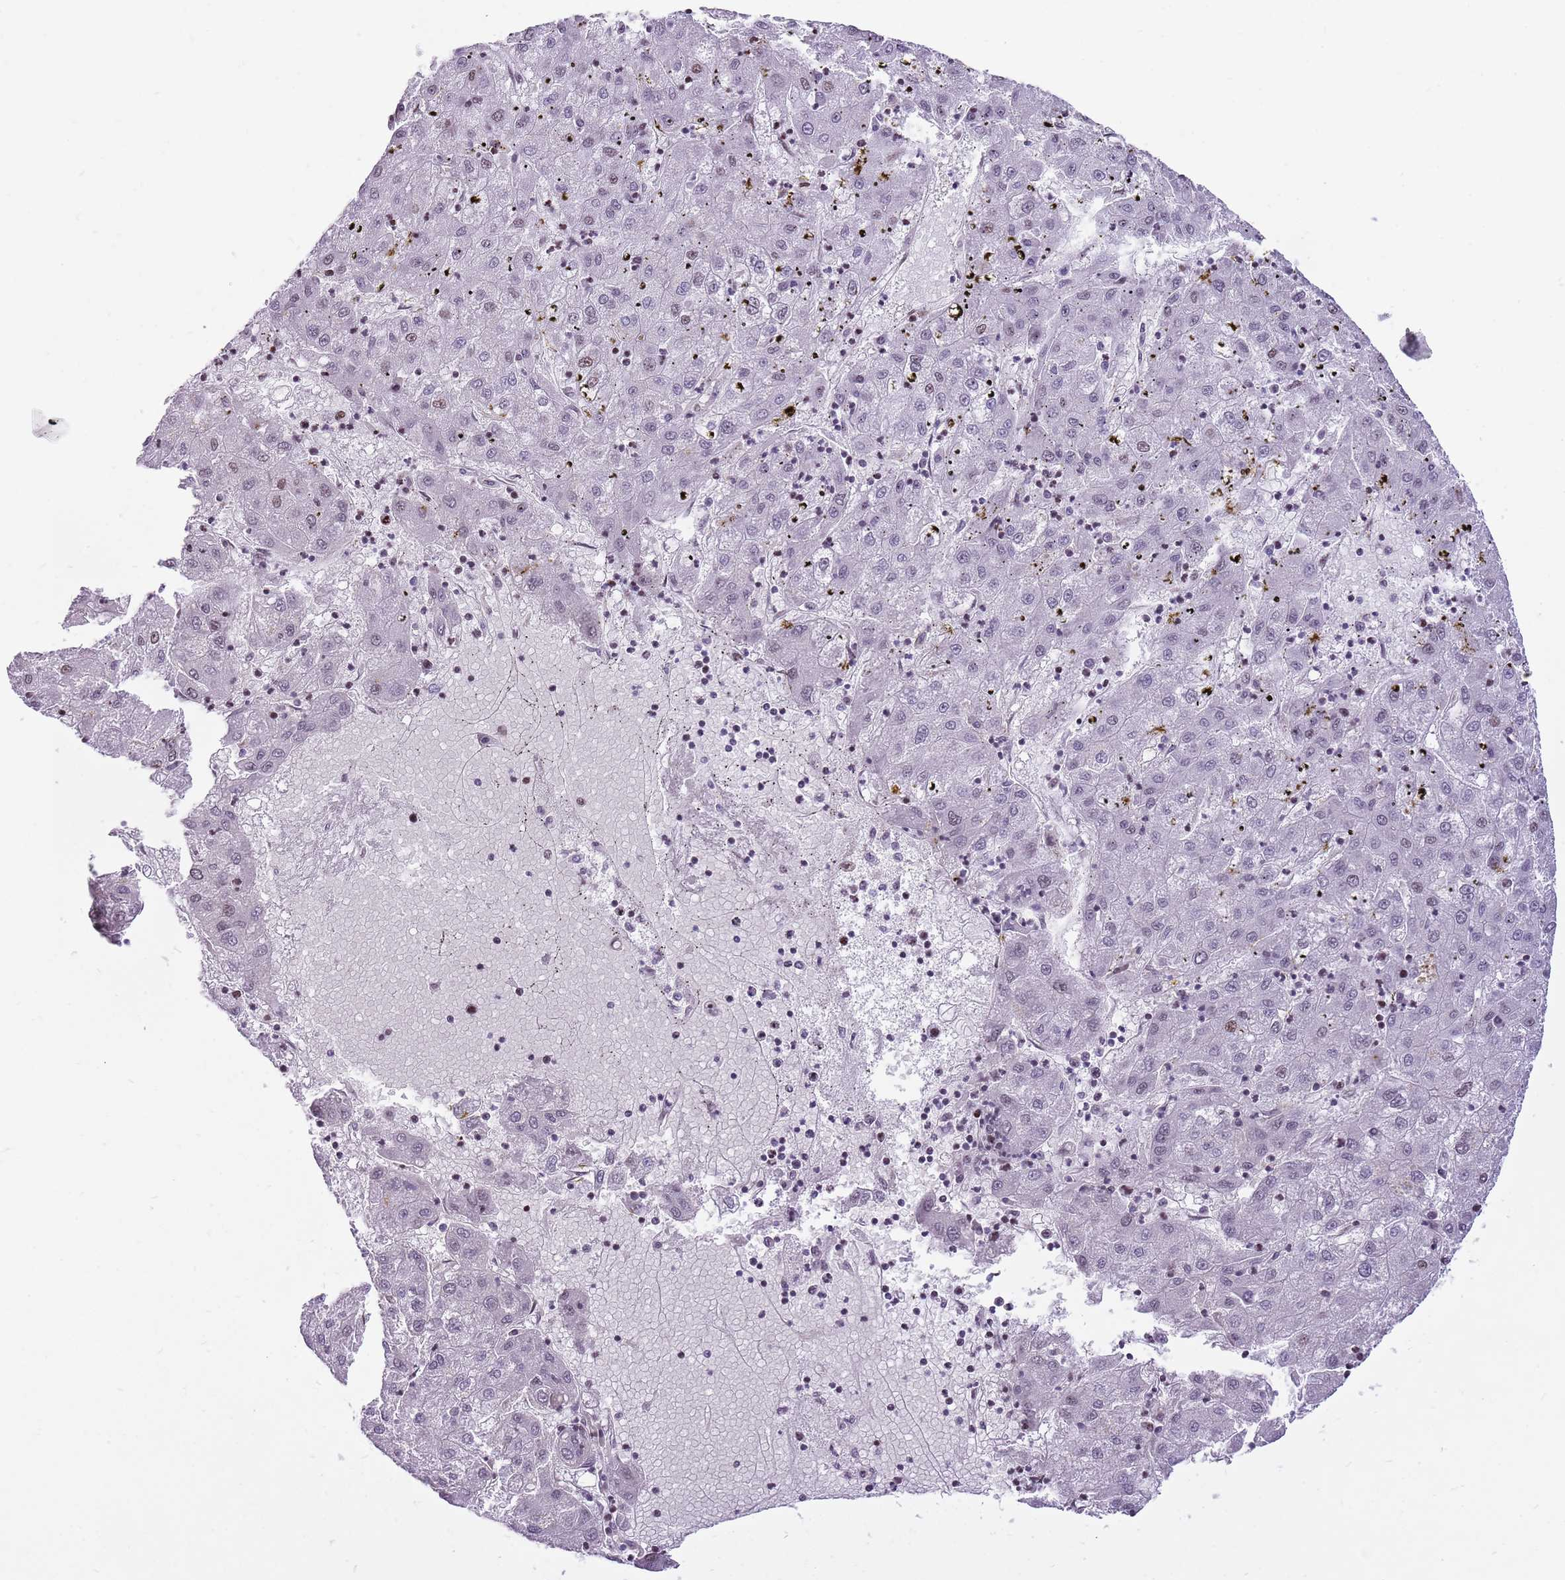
{"staining": {"intensity": "weak", "quantity": "<25%", "location": "nuclear"}, "tissue": "liver cancer", "cell_type": "Tumor cells", "image_type": "cancer", "snomed": [{"axis": "morphology", "description": "Carcinoma, Hepatocellular, NOS"}, {"axis": "topography", "description": "Liver"}], "caption": "DAB (3,3'-diaminobenzidine) immunohistochemical staining of liver hepatocellular carcinoma shows no significant positivity in tumor cells.", "gene": "WASHC4", "patient": {"sex": "male", "age": 72}}